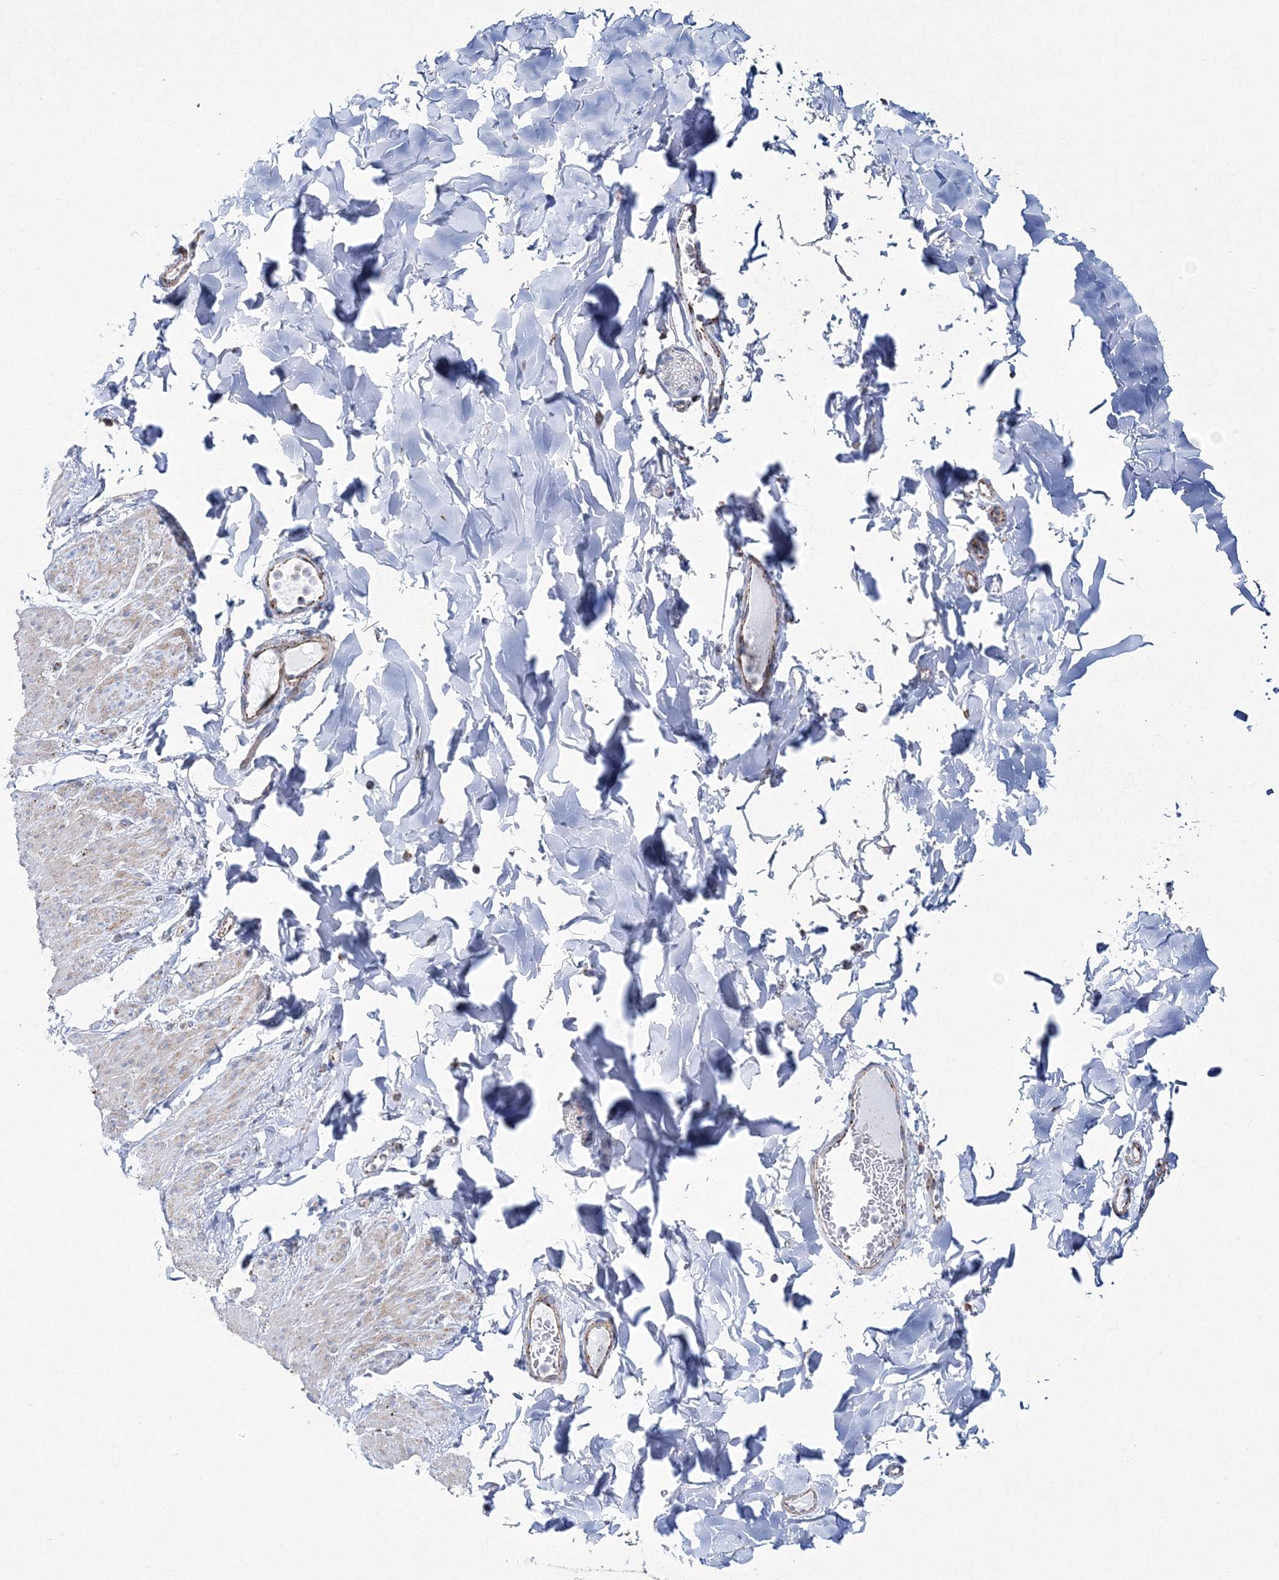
{"staining": {"intensity": "weak", "quantity": "25%-75%", "location": "cytoplasmic/membranous"}, "tissue": "smooth muscle", "cell_type": "Smooth muscle cells", "image_type": "normal", "snomed": [{"axis": "morphology", "description": "Normal tissue, NOS"}, {"axis": "topography", "description": "Colon"}, {"axis": "topography", "description": "Peripheral nerve tissue"}], "caption": "The image reveals a brown stain indicating the presence of a protein in the cytoplasmic/membranous of smooth muscle cells in smooth muscle. The staining is performed using DAB (3,3'-diaminobenzidine) brown chromogen to label protein expression. The nuclei are counter-stained blue using hematoxylin.", "gene": "HIBCH", "patient": {"sex": "female", "age": 61}}